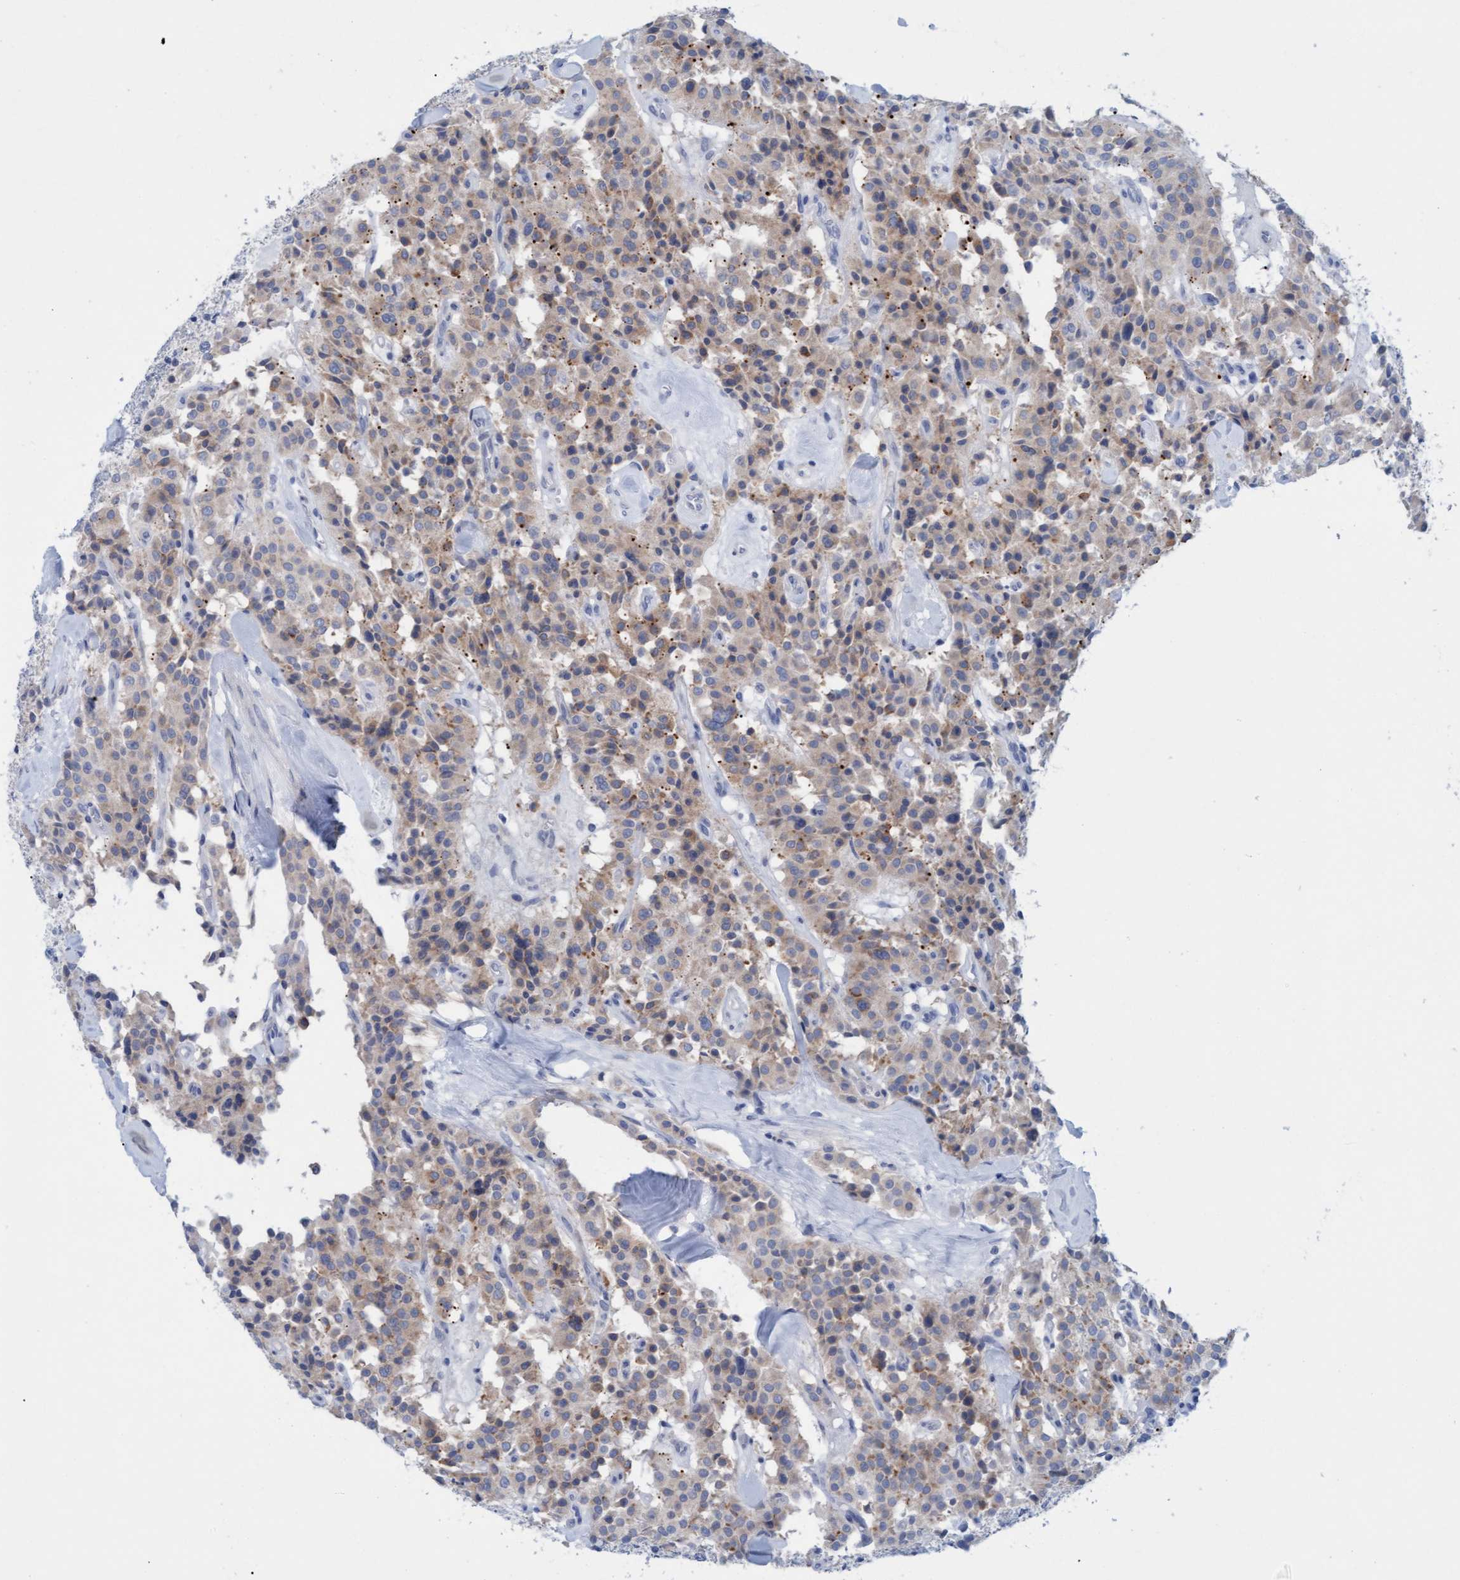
{"staining": {"intensity": "weak", "quantity": ">75%", "location": "cytoplasmic/membranous"}, "tissue": "carcinoid", "cell_type": "Tumor cells", "image_type": "cancer", "snomed": [{"axis": "morphology", "description": "Carcinoid, malignant, NOS"}, {"axis": "topography", "description": "Lung"}], "caption": "Immunohistochemical staining of human carcinoid exhibits low levels of weak cytoplasmic/membranous protein expression in approximately >75% of tumor cells.", "gene": "SSTR3", "patient": {"sex": "male", "age": 30}}